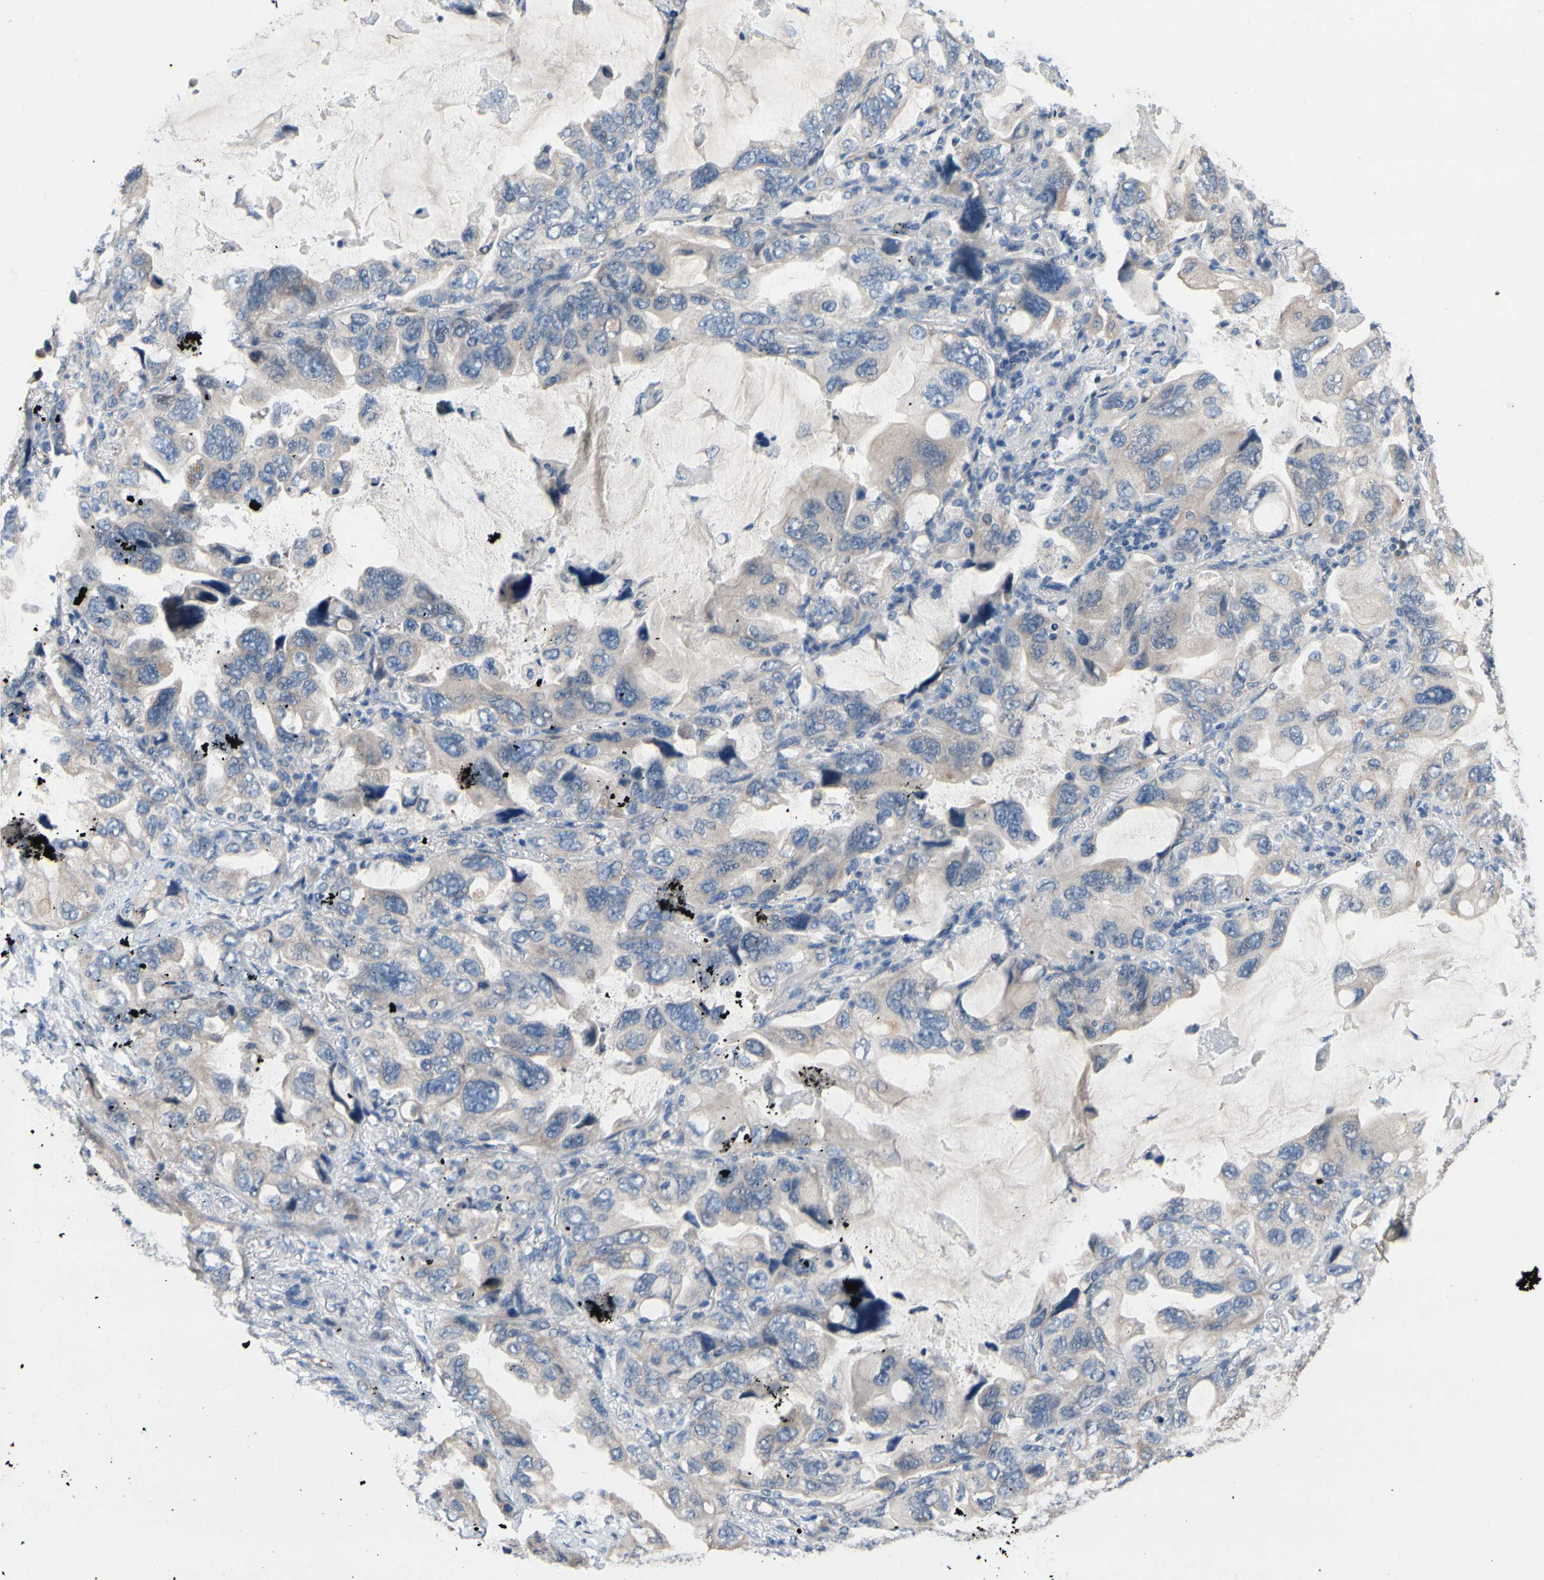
{"staining": {"intensity": "weak", "quantity": "25%-75%", "location": "cytoplasmic/membranous"}, "tissue": "lung cancer", "cell_type": "Tumor cells", "image_type": "cancer", "snomed": [{"axis": "morphology", "description": "Squamous cell carcinoma, NOS"}, {"axis": "topography", "description": "Lung"}], "caption": "Immunohistochemistry (IHC) of human lung squamous cell carcinoma displays low levels of weak cytoplasmic/membranous staining in about 25%-75% of tumor cells. (DAB = brown stain, brightfield microscopy at high magnification).", "gene": "PRXL2A", "patient": {"sex": "female", "age": 73}}